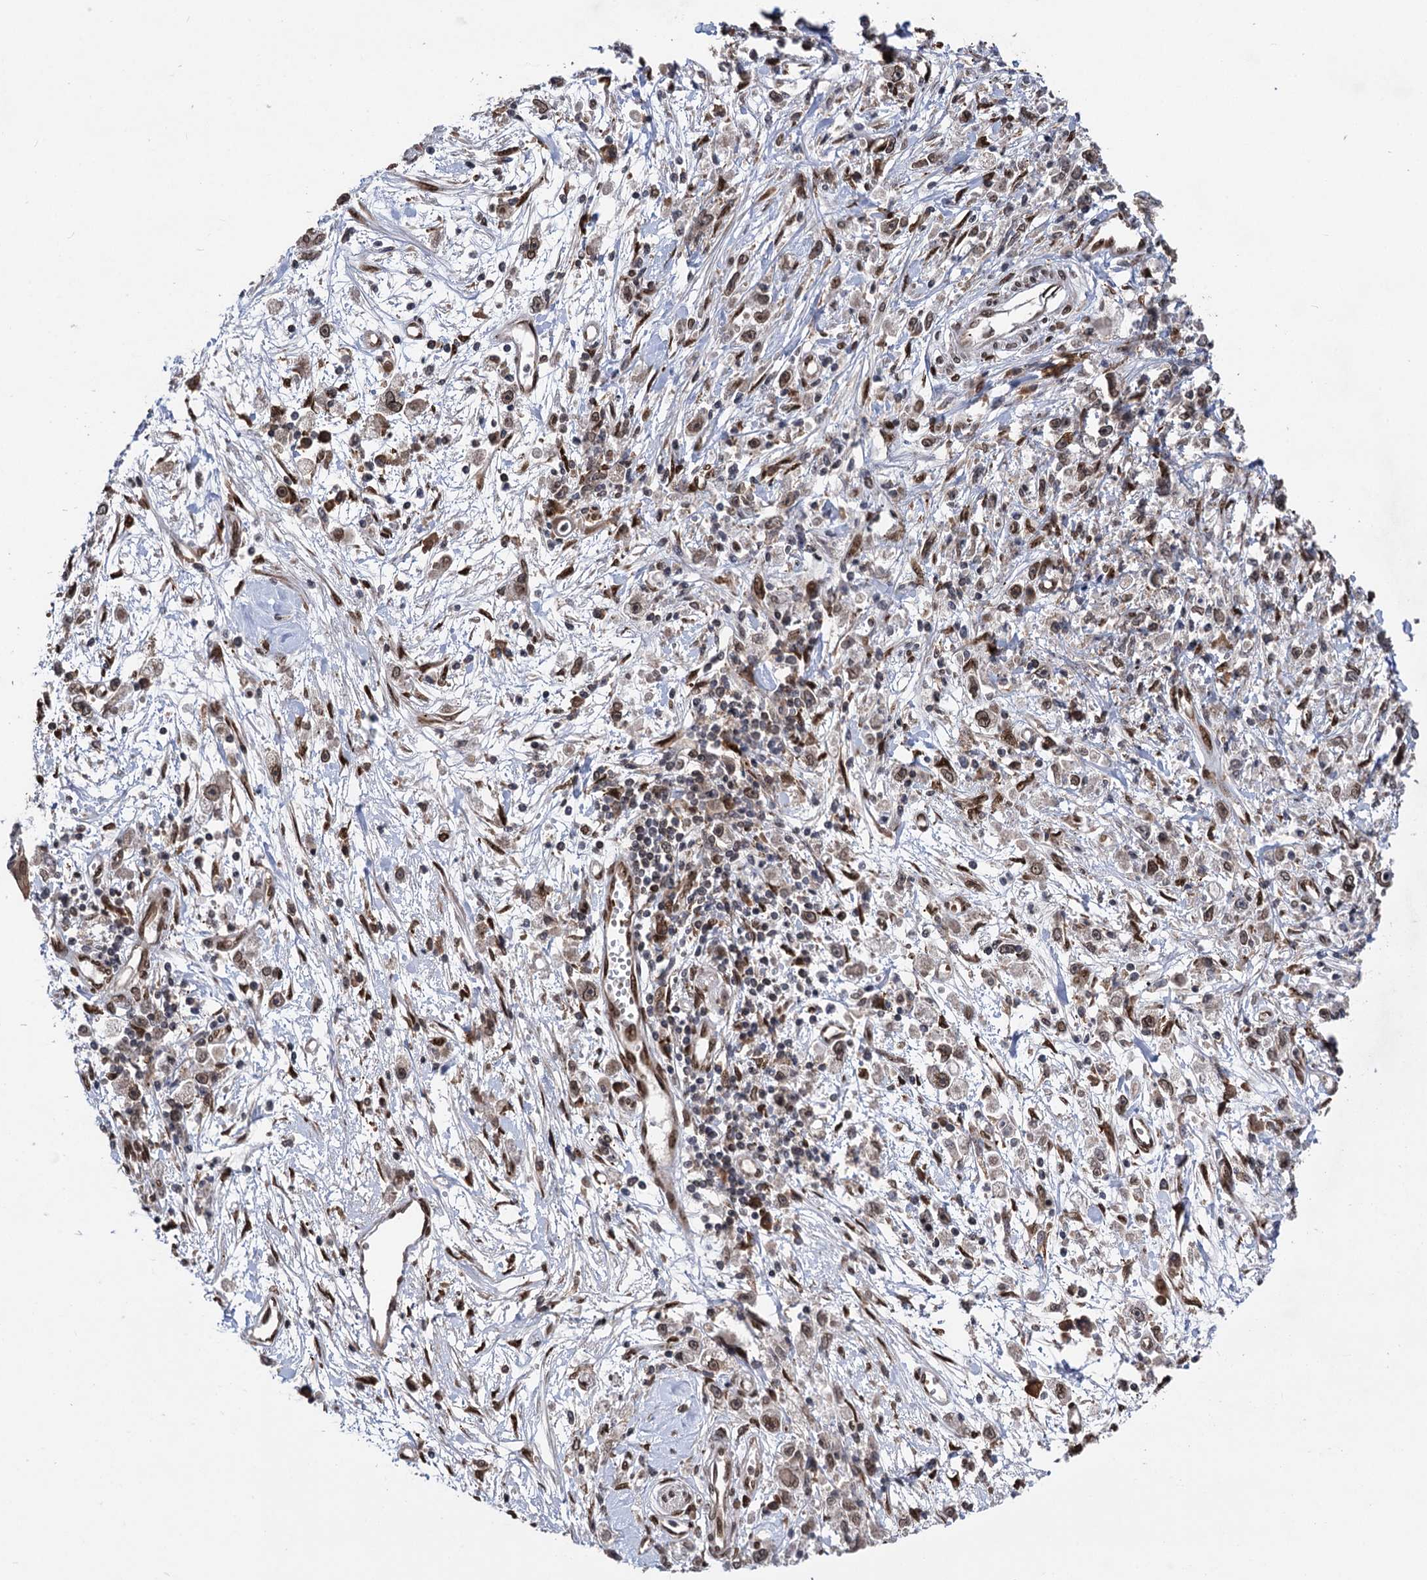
{"staining": {"intensity": "weak", "quantity": ">75%", "location": "nuclear"}, "tissue": "stomach cancer", "cell_type": "Tumor cells", "image_type": "cancer", "snomed": [{"axis": "morphology", "description": "Adenocarcinoma, NOS"}, {"axis": "topography", "description": "Stomach"}], "caption": "Protein expression analysis of human adenocarcinoma (stomach) reveals weak nuclear staining in approximately >75% of tumor cells.", "gene": "MESD", "patient": {"sex": "female", "age": 59}}